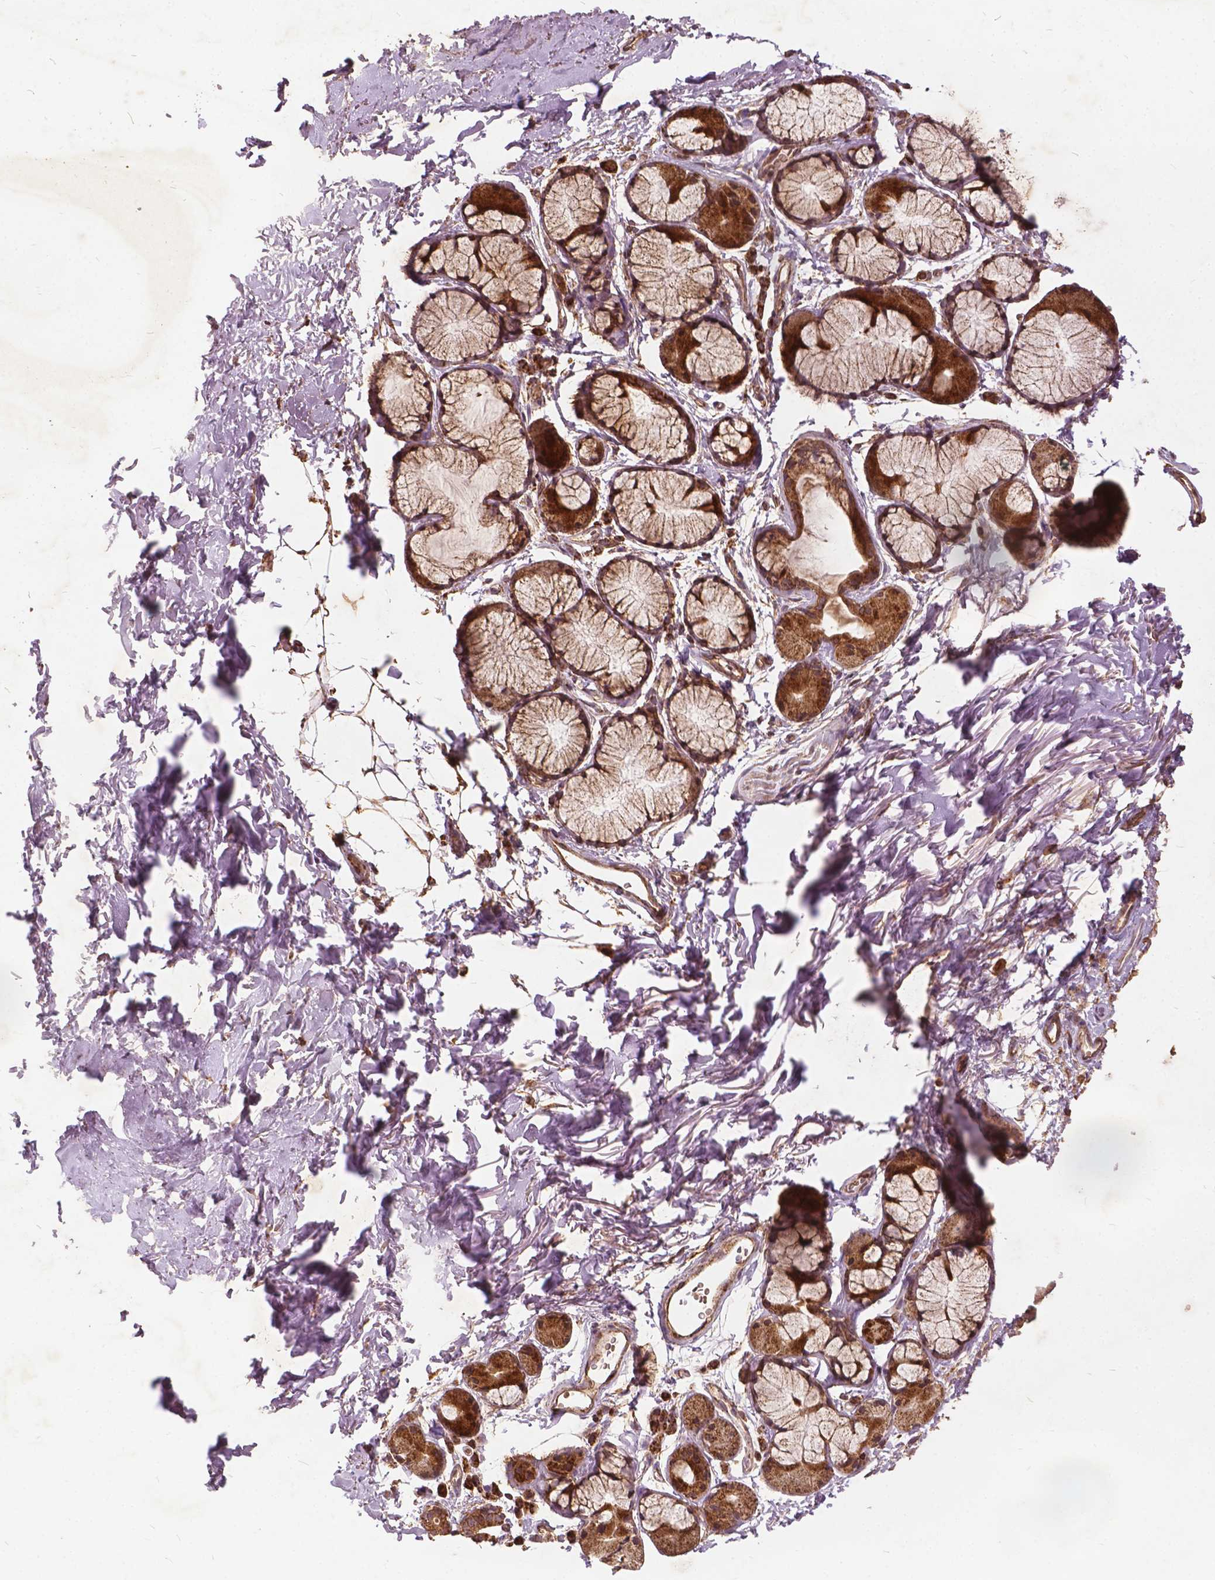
{"staining": {"intensity": "moderate", "quantity": ">75%", "location": "cytoplasmic/membranous"}, "tissue": "adipose tissue", "cell_type": "Adipocytes", "image_type": "normal", "snomed": [{"axis": "morphology", "description": "Normal tissue, NOS"}, {"axis": "topography", "description": "Cartilage tissue"}, {"axis": "topography", "description": "Bronchus"}], "caption": "IHC photomicrograph of benign human adipose tissue stained for a protein (brown), which displays medium levels of moderate cytoplasmic/membranous expression in approximately >75% of adipocytes.", "gene": "UBXN2A", "patient": {"sex": "female", "age": 79}}